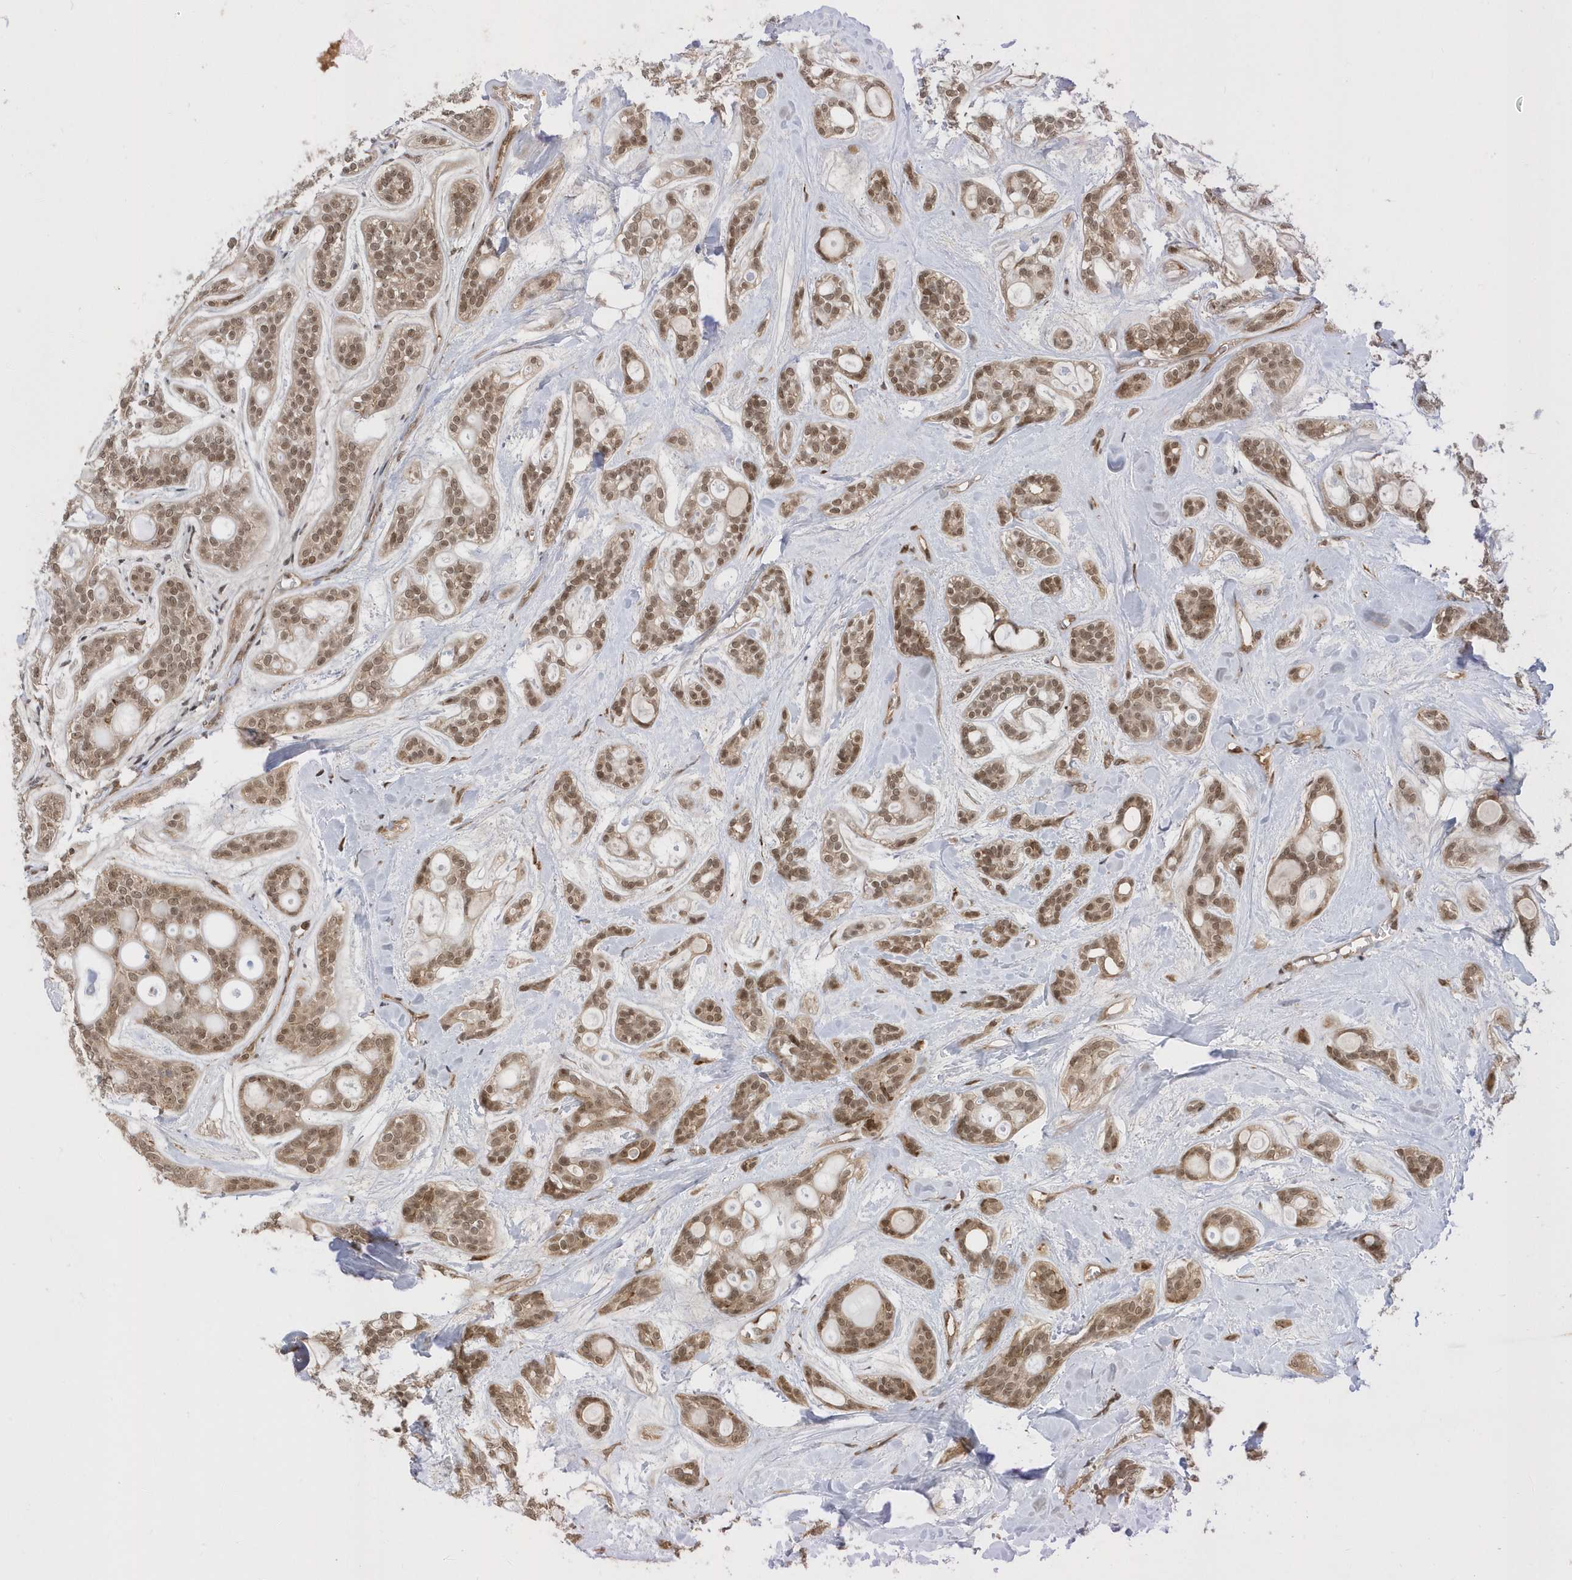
{"staining": {"intensity": "moderate", "quantity": ">75%", "location": "cytoplasmic/membranous,nuclear"}, "tissue": "head and neck cancer", "cell_type": "Tumor cells", "image_type": "cancer", "snomed": [{"axis": "morphology", "description": "Adenocarcinoma, NOS"}, {"axis": "topography", "description": "Head-Neck"}], "caption": "The image displays immunohistochemical staining of adenocarcinoma (head and neck). There is moderate cytoplasmic/membranous and nuclear staining is present in approximately >75% of tumor cells.", "gene": "METTL21A", "patient": {"sex": "male", "age": 66}}